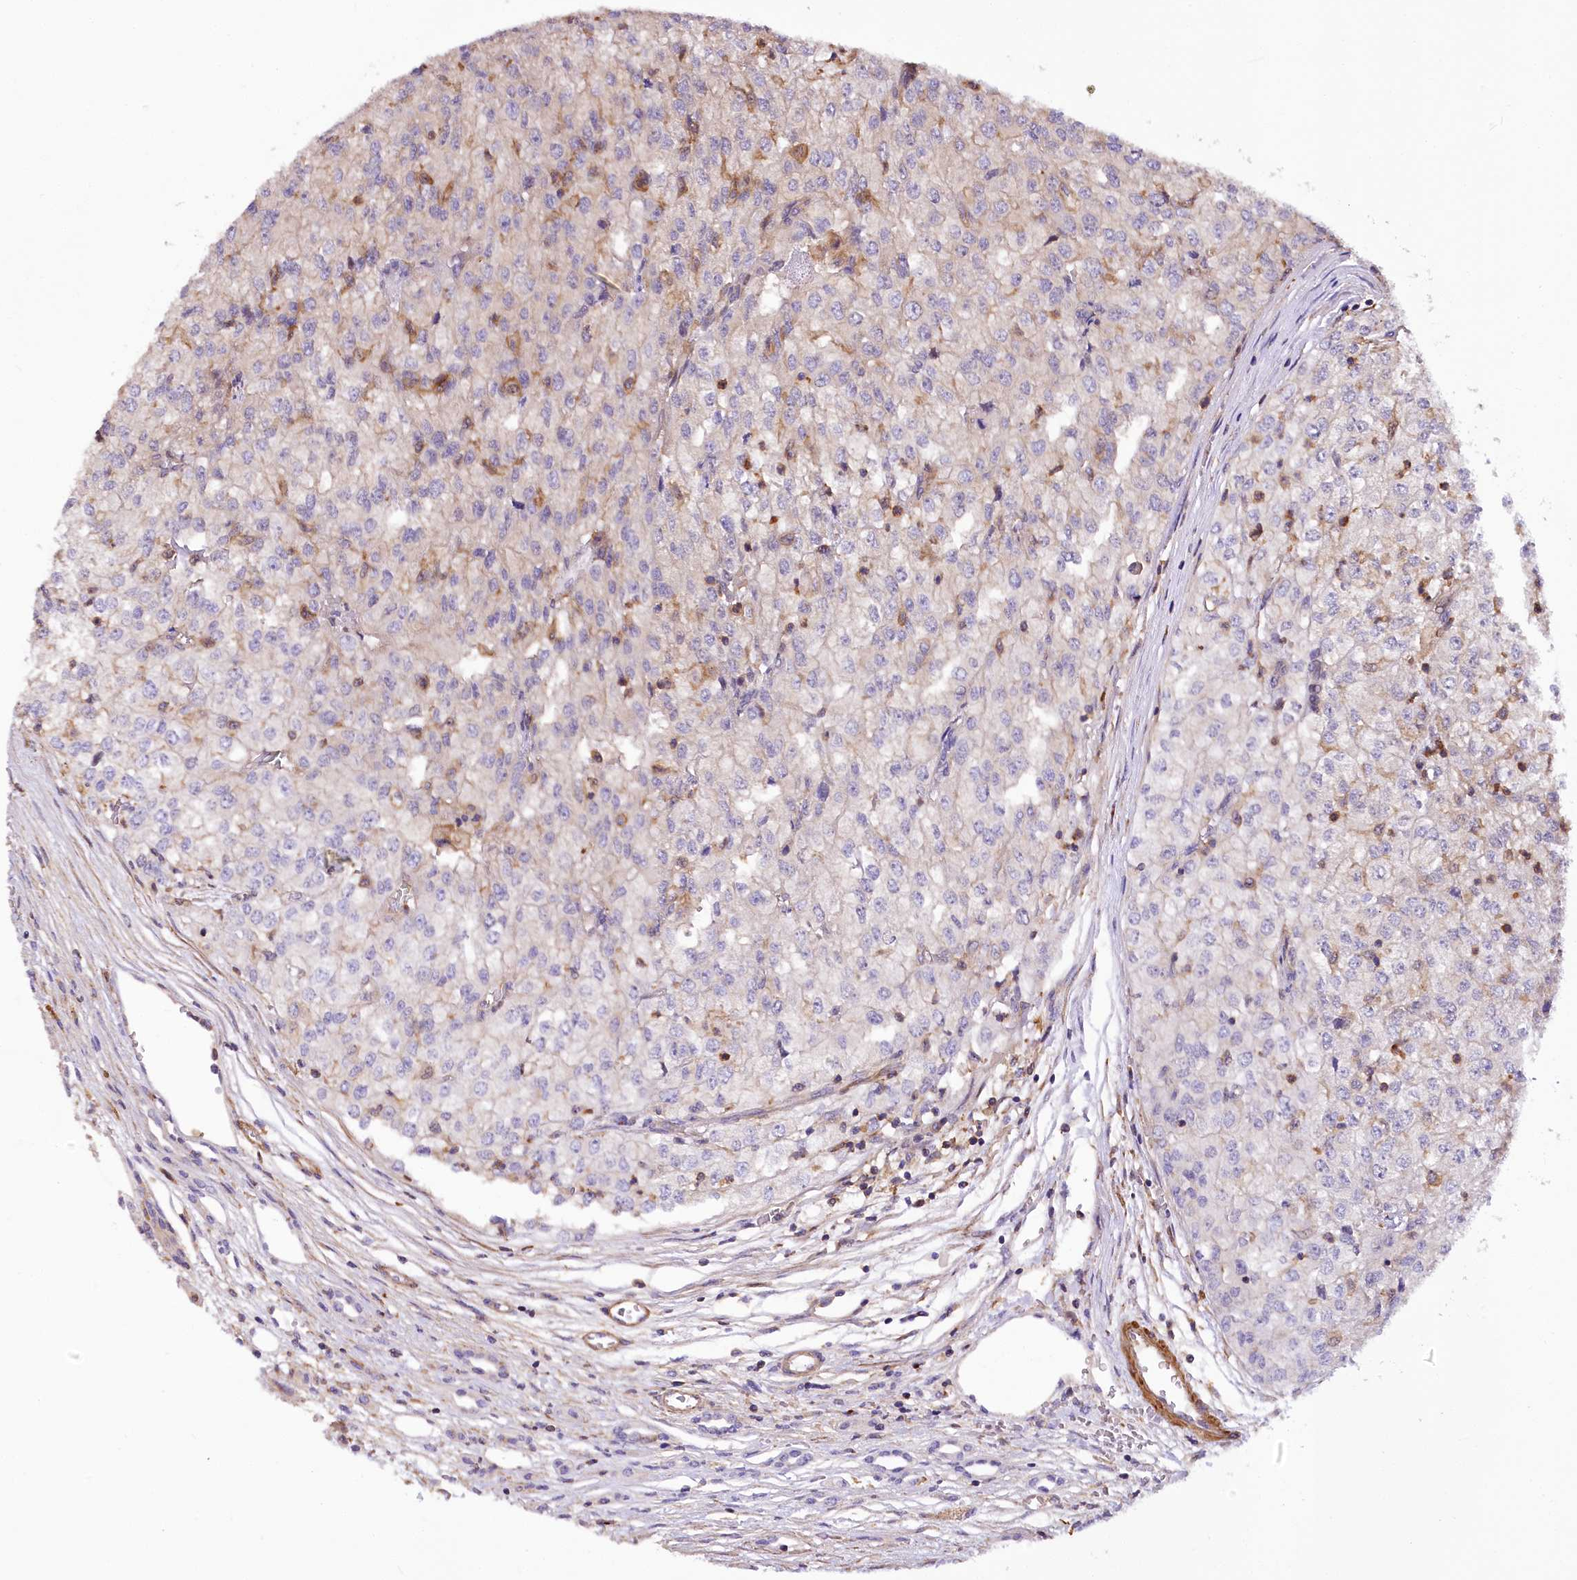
{"staining": {"intensity": "negative", "quantity": "none", "location": "none"}, "tissue": "renal cancer", "cell_type": "Tumor cells", "image_type": "cancer", "snomed": [{"axis": "morphology", "description": "Adenocarcinoma, NOS"}, {"axis": "topography", "description": "Kidney"}], "caption": "A micrograph of human renal adenocarcinoma is negative for staining in tumor cells.", "gene": "DPP3", "patient": {"sex": "female", "age": 54}}